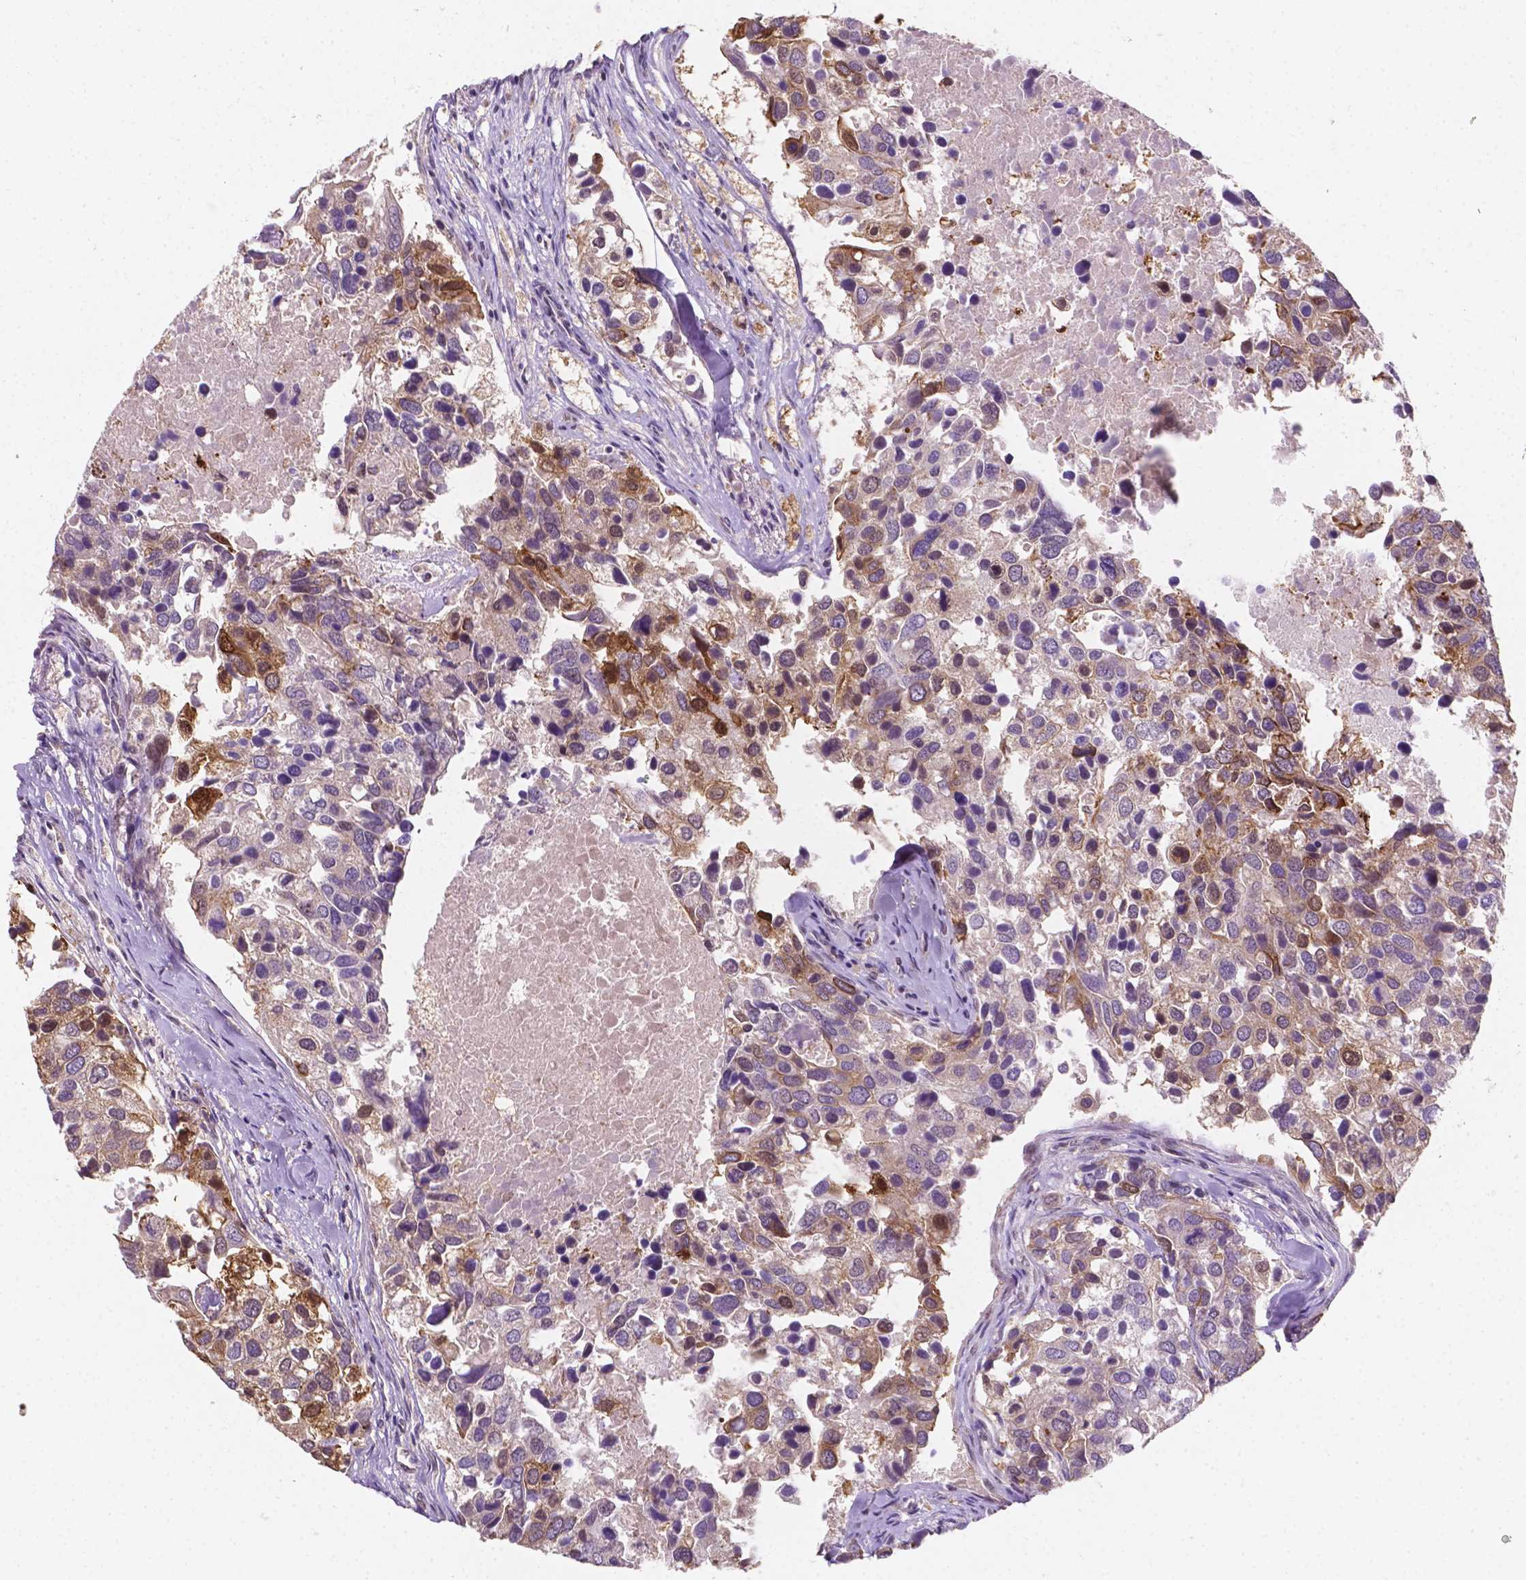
{"staining": {"intensity": "moderate", "quantity": "<25%", "location": "cytoplasmic/membranous"}, "tissue": "breast cancer", "cell_type": "Tumor cells", "image_type": "cancer", "snomed": [{"axis": "morphology", "description": "Duct carcinoma"}, {"axis": "topography", "description": "Breast"}], "caption": "This is an image of immunohistochemistry (IHC) staining of breast cancer (invasive ductal carcinoma), which shows moderate expression in the cytoplasmic/membranous of tumor cells.", "gene": "SHLD3", "patient": {"sex": "female", "age": 83}}